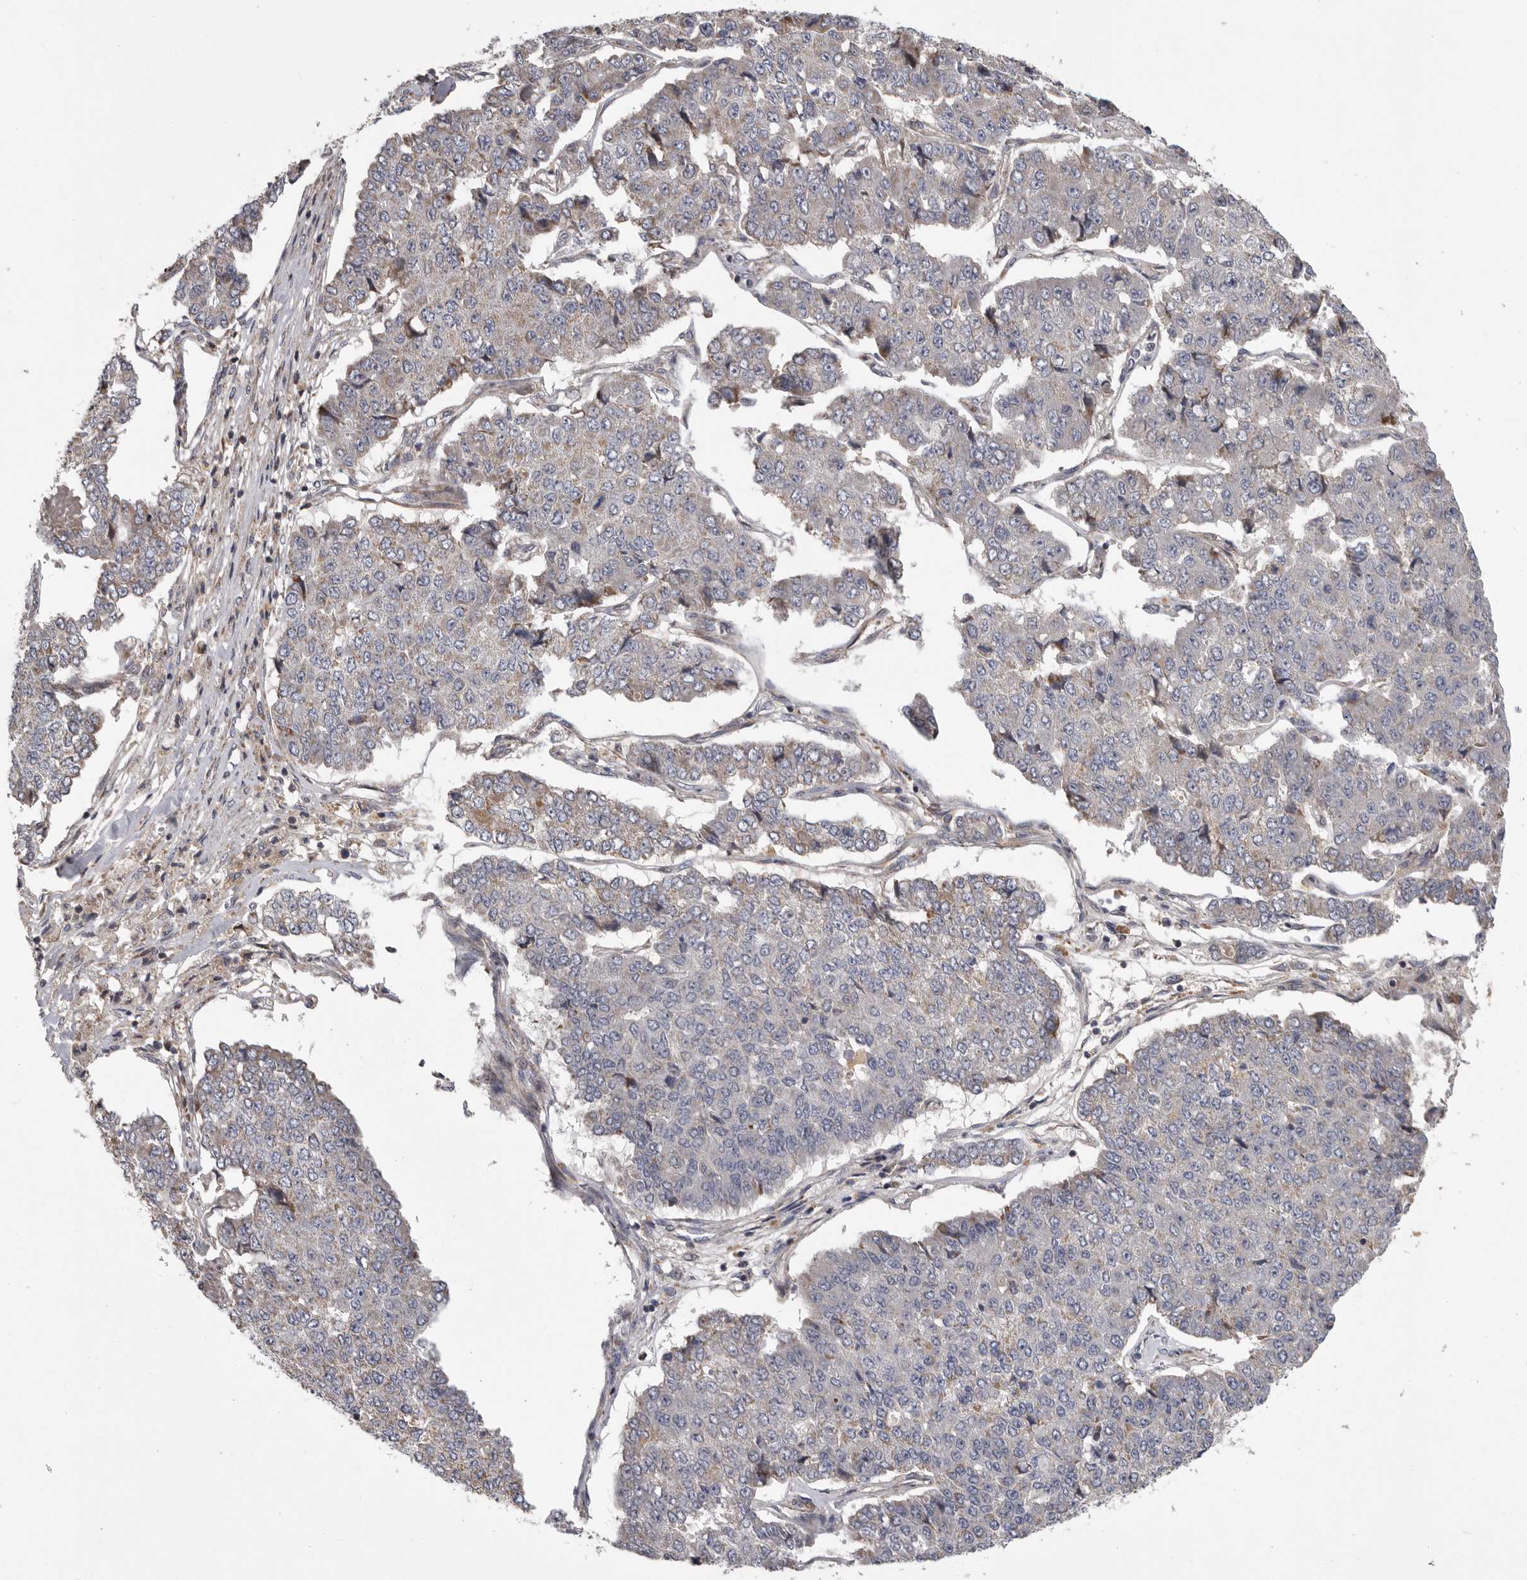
{"staining": {"intensity": "negative", "quantity": "none", "location": "none"}, "tissue": "pancreatic cancer", "cell_type": "Tumor cells", "image_type": "cancer", "snomed": [{"axis": "morphology", "description": "Adenocarcinoma, NOS"}, {"axis": "topography", "description": "Pancreas"}], "caption": "A photomicrograph of pancreatic cancer stained for a protein displays no brown staining in tumor cells.", "gene": "CRP", "patient": {"sex": "male", "age": 50}}